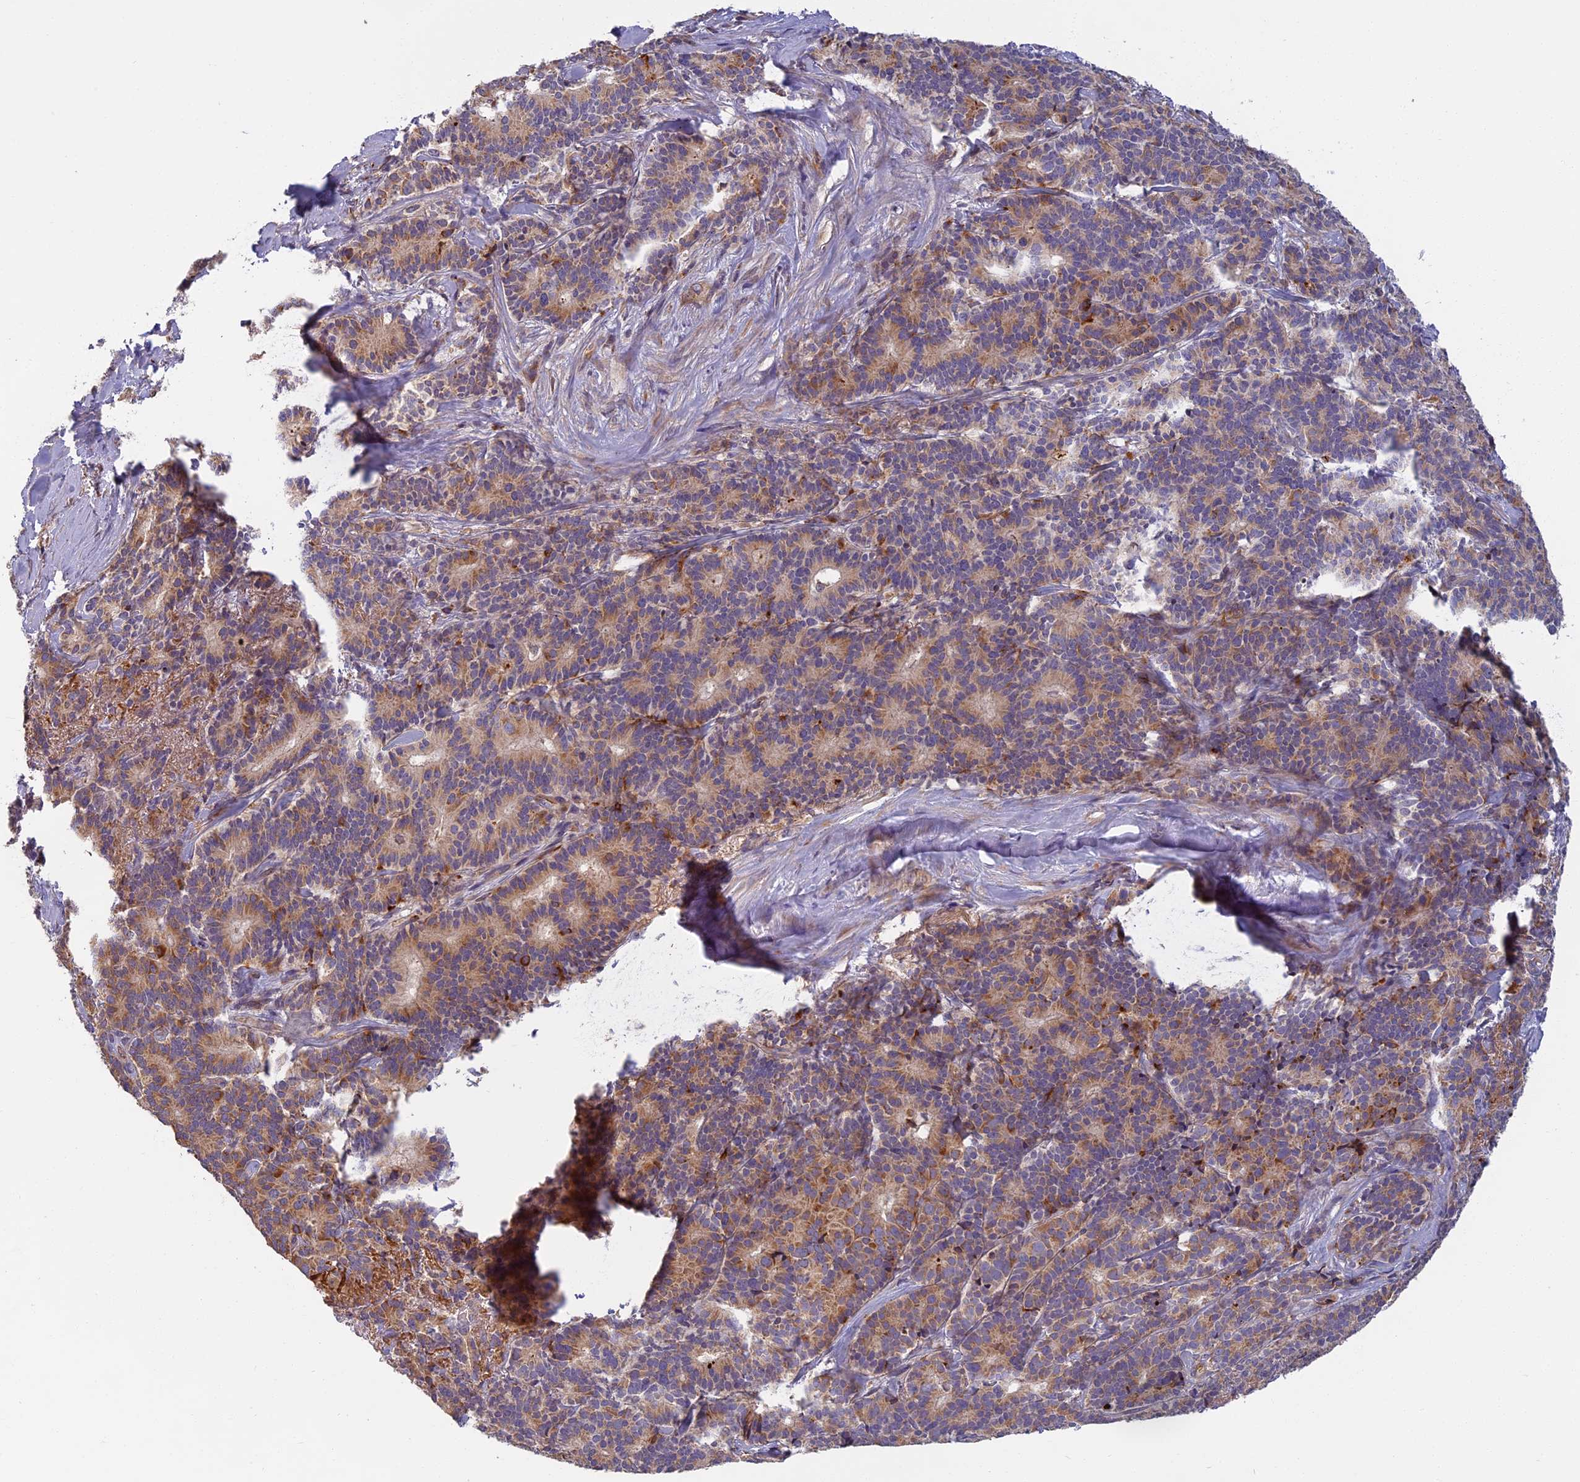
{"staining": {"intensity": "moderate", "quantity": "25%-75%", "location": "cytoplasmic/membranous"}, "tissue": "pancreatic cancer", "cell_type": "Tumor cells", "image_type": "cancer", "snomed": [{"axis": "morphology", "description": "Adenocarcinoma, NOS"}, {"axis": "topography", "description": "Pancreas"}], "caption": "Adenocarcinoma (pancreatic) stained with a brown dye exhibits moderate cytoplasmic/membranous positive positivity in approximately 25%-75% of tumor cells.", "gene": "EDAR", "patient": {"sex": "female", "age": 74}}